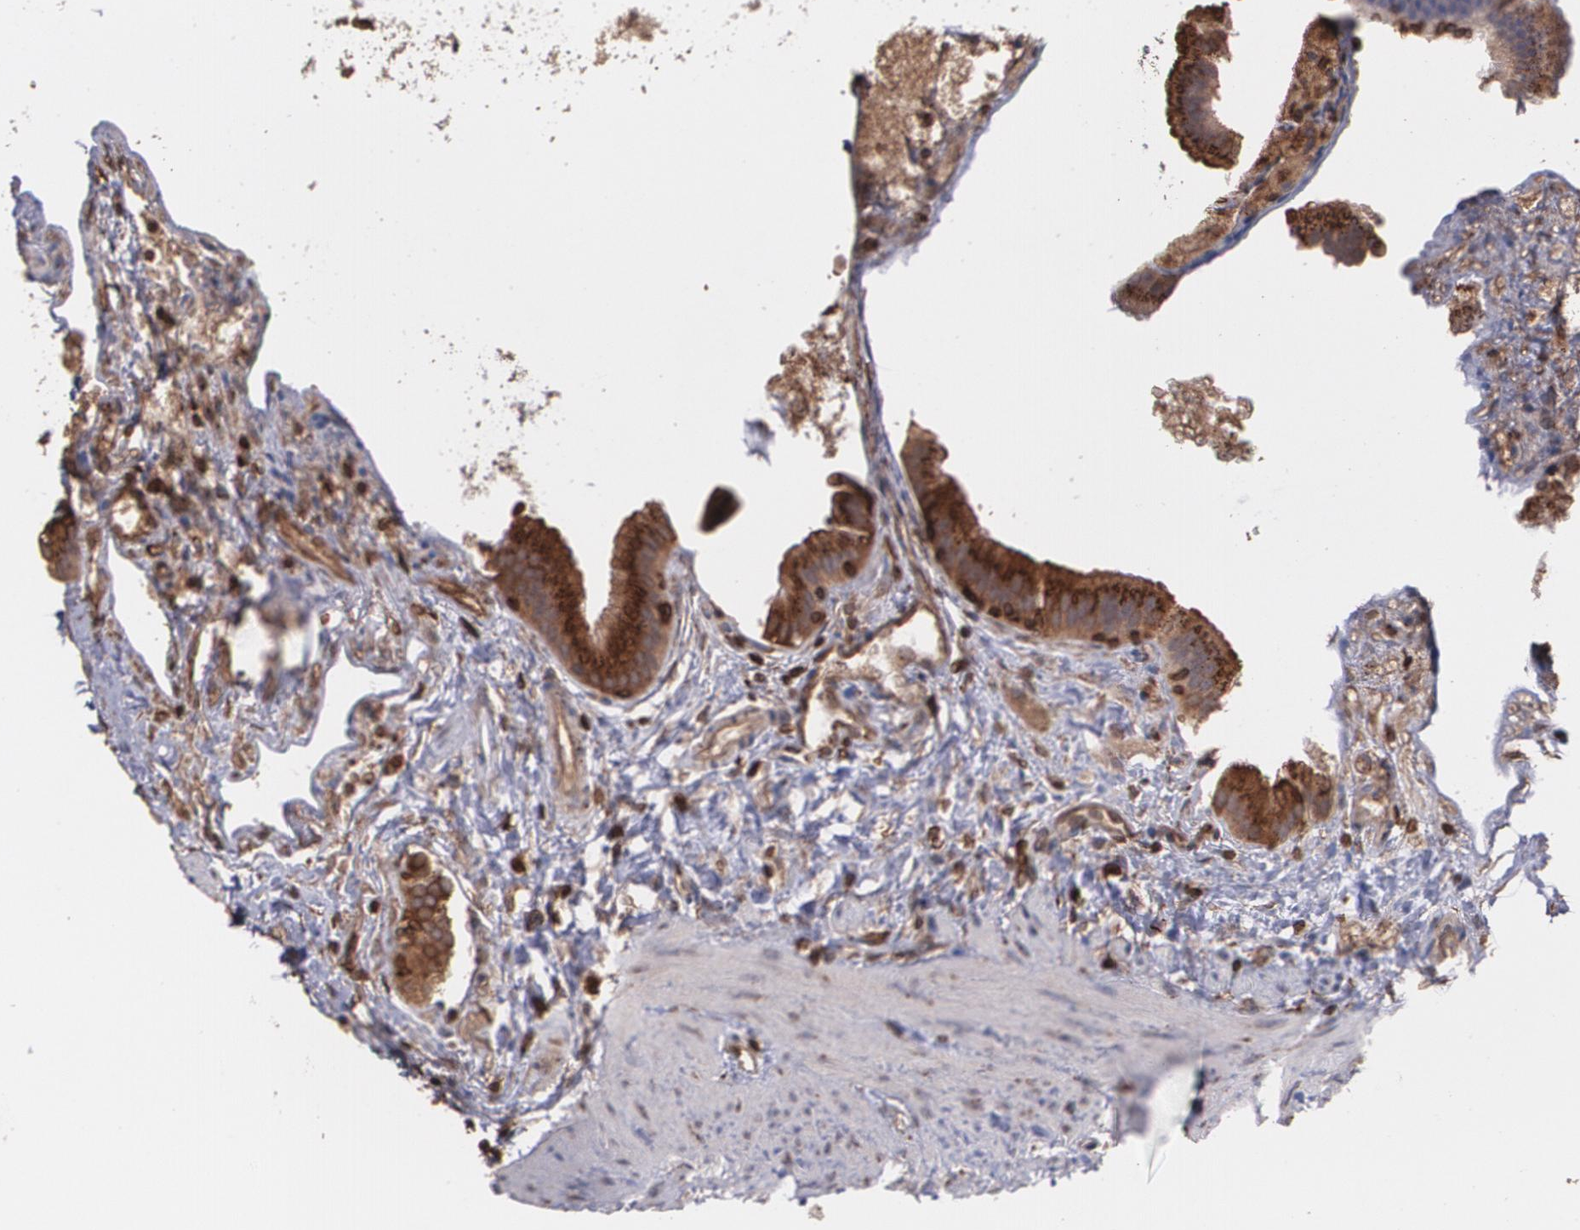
{"staining": {"intensity": "strong", "quantity": ">75%", "location": "cytoplasmic/membranous"}, "tissue": "gallbladder", "cell_type": "Glandular cells", "image_type": "normal", "snomed": [{"axis": "morphology", "description": "Normal tissue, NOS"}, {"axis": "topography", "description": "Gallbladder"}], "caption": "This histopathology image displays immunohistochemistry staining of benign human gallbladder, with high strong cytoplasmic/membranous positivity in about >75% of glandular cells.", "gene": "TRIP11", "patient": {"sex": "female", "age": 24}}